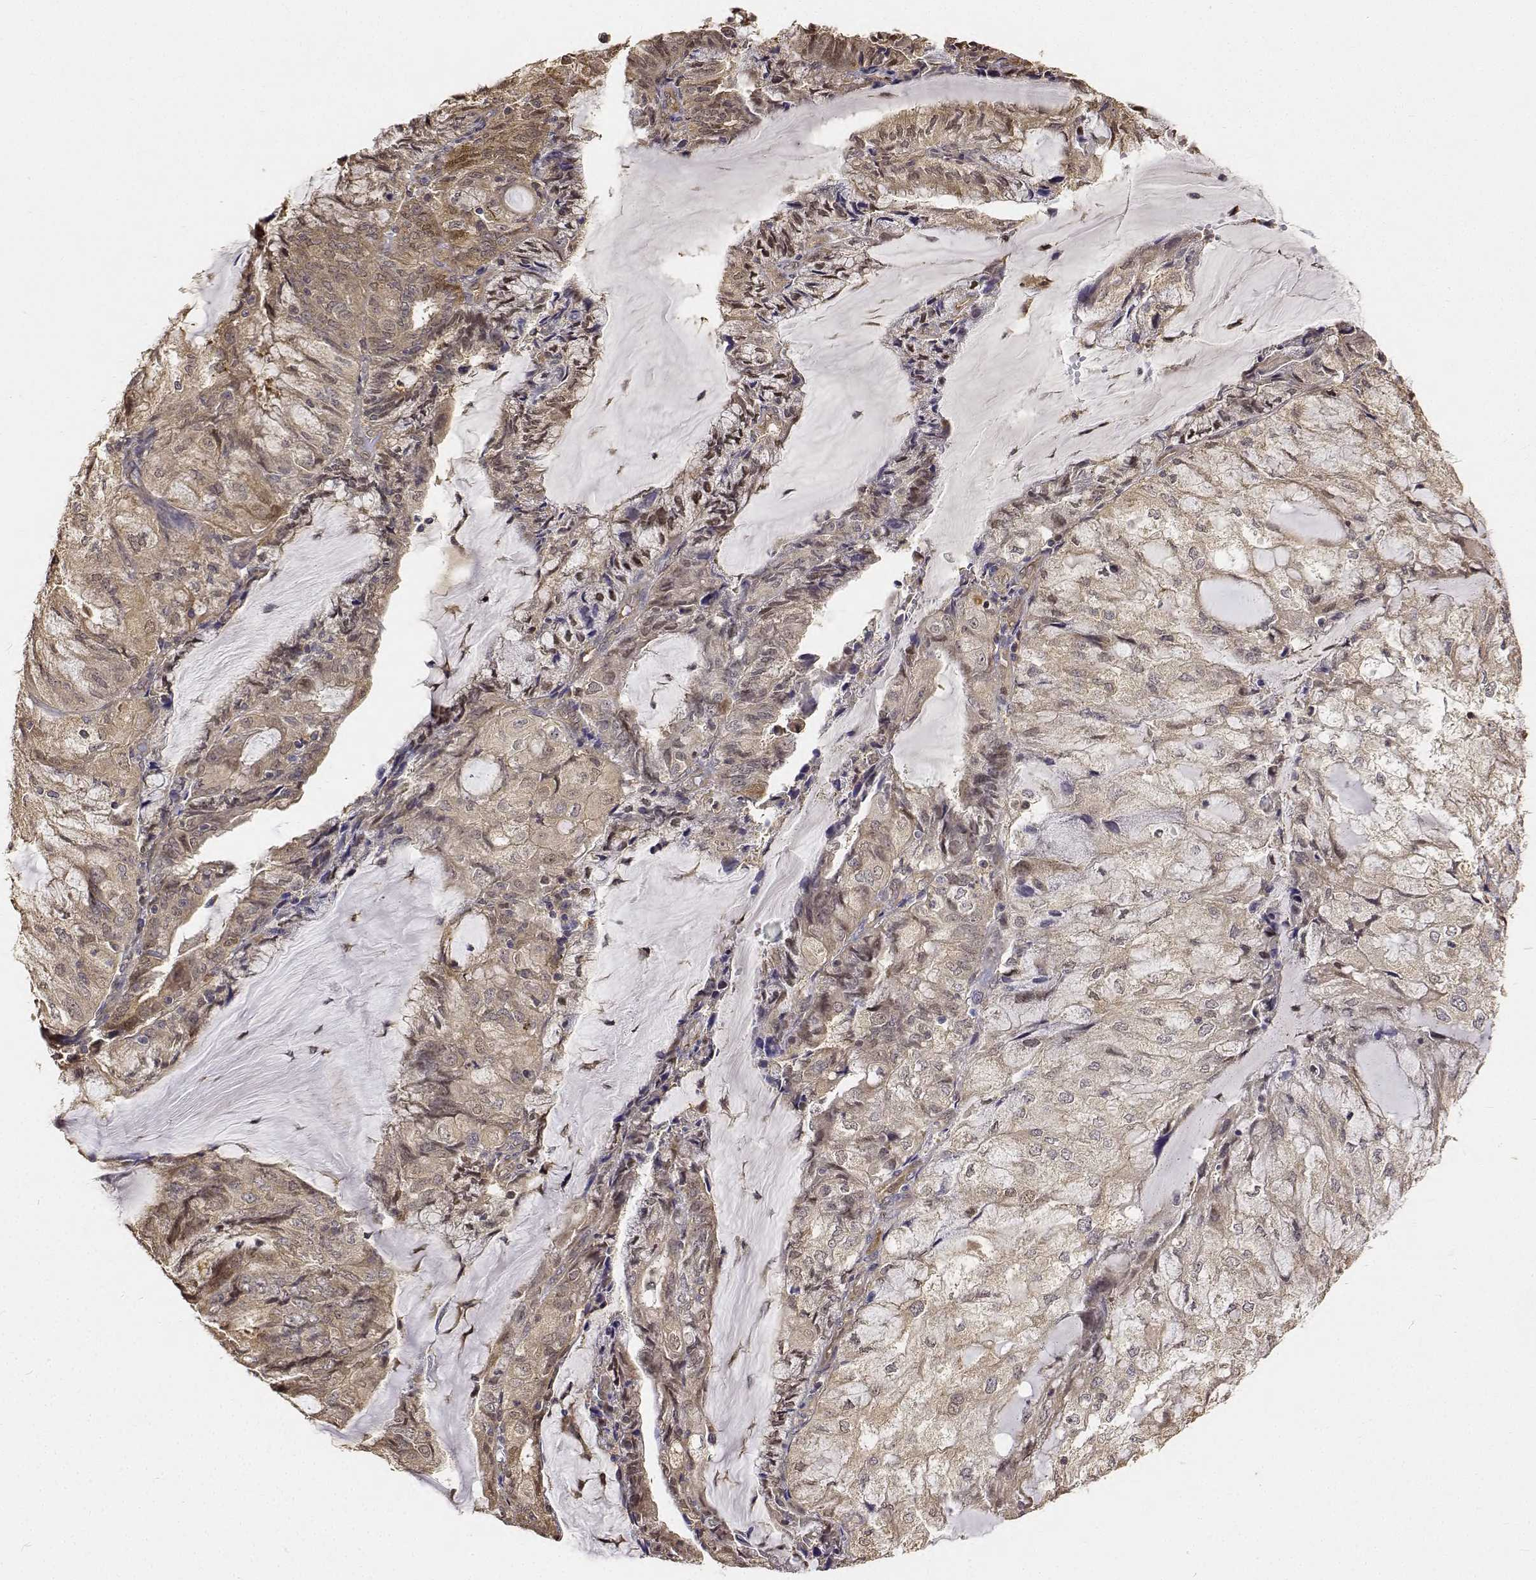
{"staining": {"intensity": "weak", "quantity": ">75%", "location": "cytoplasmic/membranous"}, "tissue": "endometrial cancer", "cell_type": "Tumor cells", "image_type": "cancer", "snomed": [{"axis": "morphology", "description": "Adenocarcinoma, NOS"}, {"axis": "topography", "description": "Endometrium"}], "caption": "A low amount of weak cytoplasmic/membranous staining is present in approximately >75% of tumor cells in adenocarcinoma (endometrial) tissue.", "gene": "PCID2", "patient": {"sex": "female", "age": 81}}